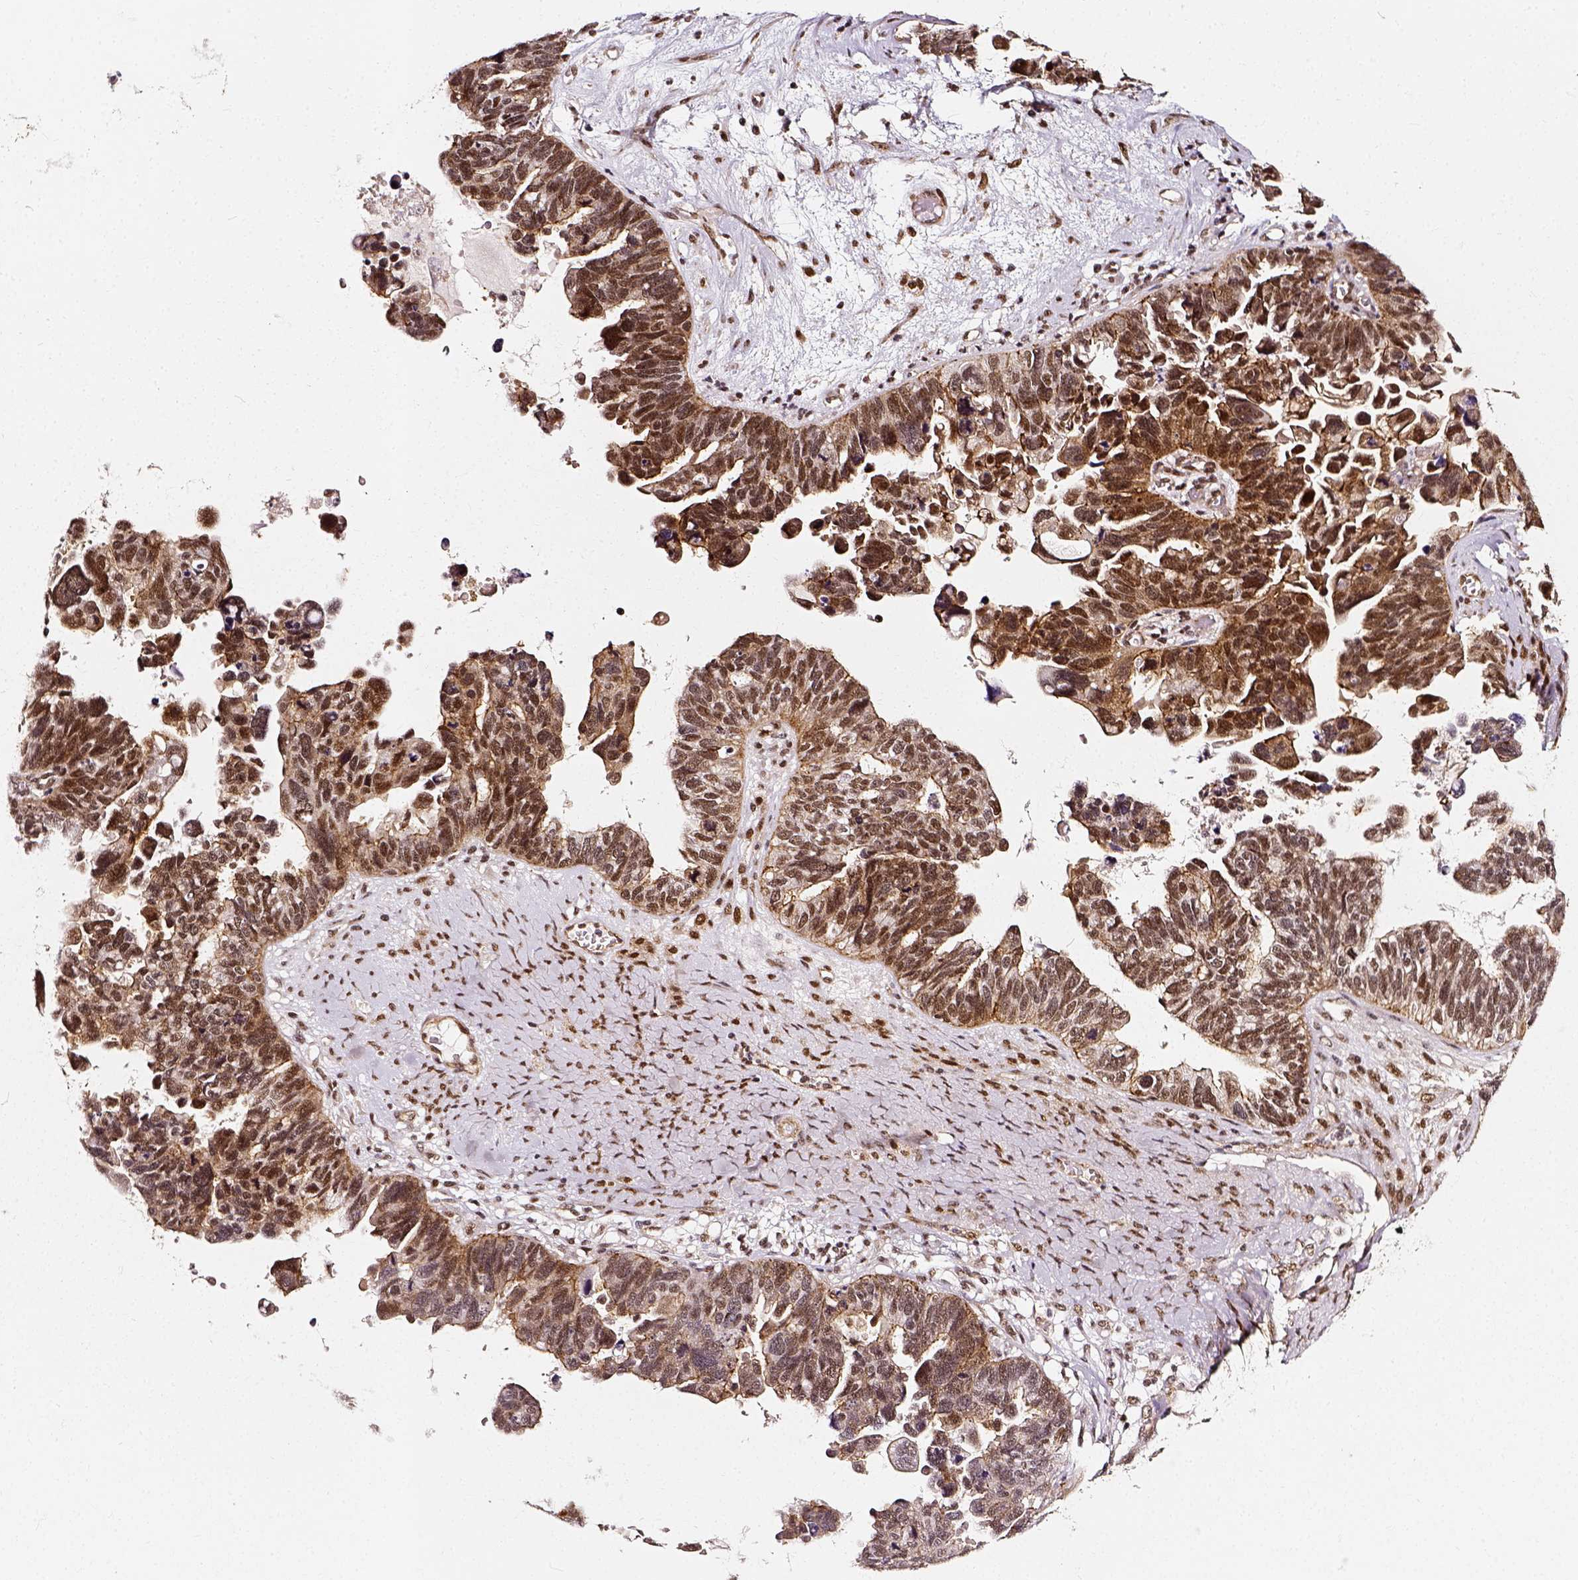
{"staining": {"intensity": "moderate", "quantity": ">75%", "location": "cytoplasmic/membranous,nuclear"}, "tissue": "ovarian cancer", "cell_type": "Tumor cells", "image_type": "cancer", "snomed": [{"axis": "morphology", "description": "Cystadenocarcinoma, serous, NOS"}, {"axis": "topography", "description": "Ovary"}], "caption": "Tumor cells display medium levels of moderate cytoplasmic/membranous and nuclear expression in about >75% of cells in human serous cystadenocarcinoma (ovarian).", "gene": "NACC1", "patient": {"sex": "female", "age": 60}}